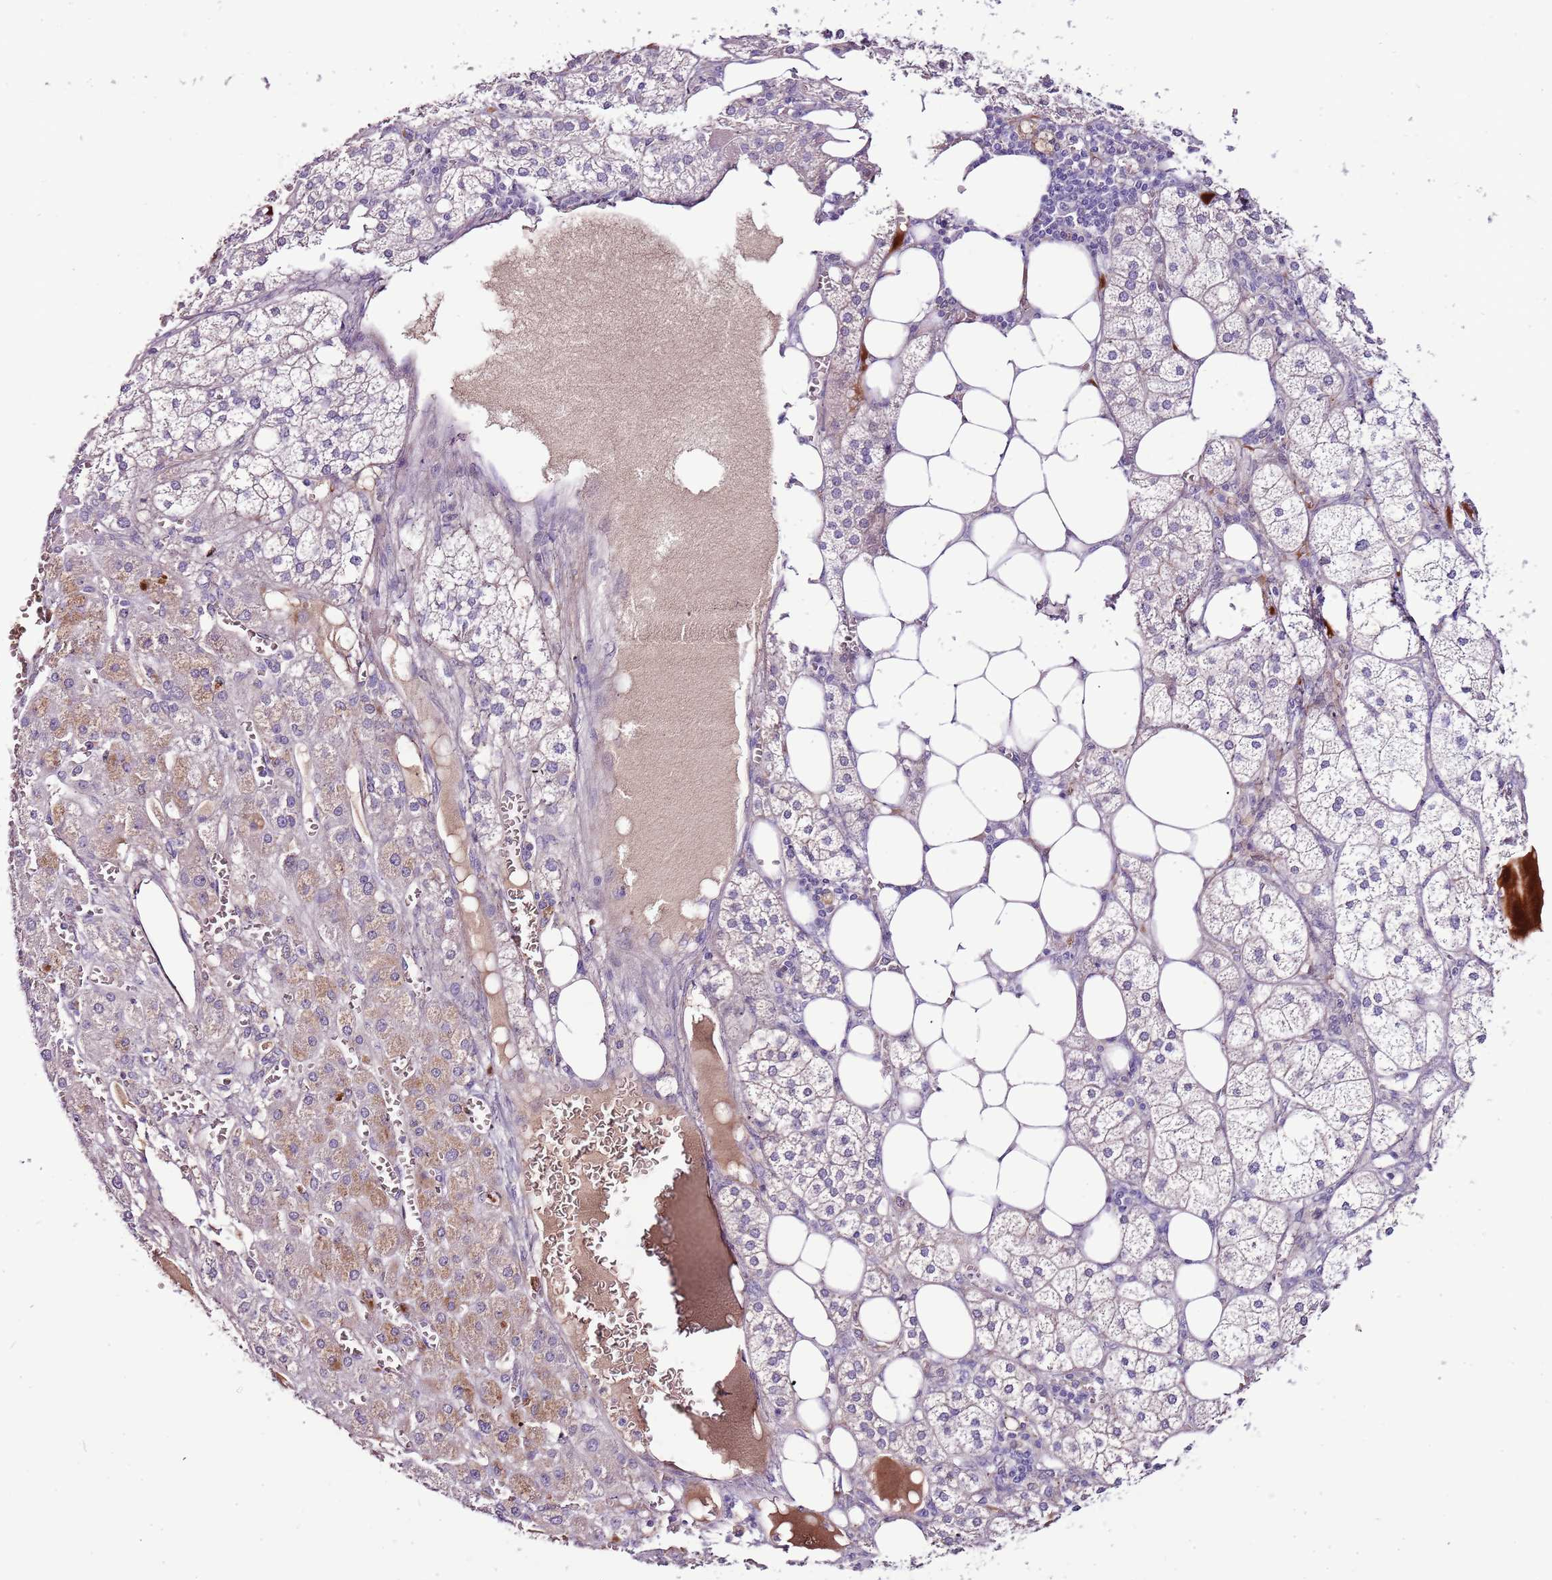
{"staining": {"intensity": "moderate", "quantity": "<25%", "location": "cytoplasmic/membranous"}, "tissue": "adrenal gland", "cell_type": "Glandular cells", "image_type": "normal", "snomed": [{"axis": "morphology", "description": "Normal tissue, NOS"}, {"axis": "topography", "description": "Adrenal gland"}], "caption": "Immunohistochemical staining of benign human adrenal gland demonstrates moderate cytoplasmic/membranous protein staining in about <25% of glandular cells.", "gene": "NKX2", "patient": {"sex": "female", "age": 61}}